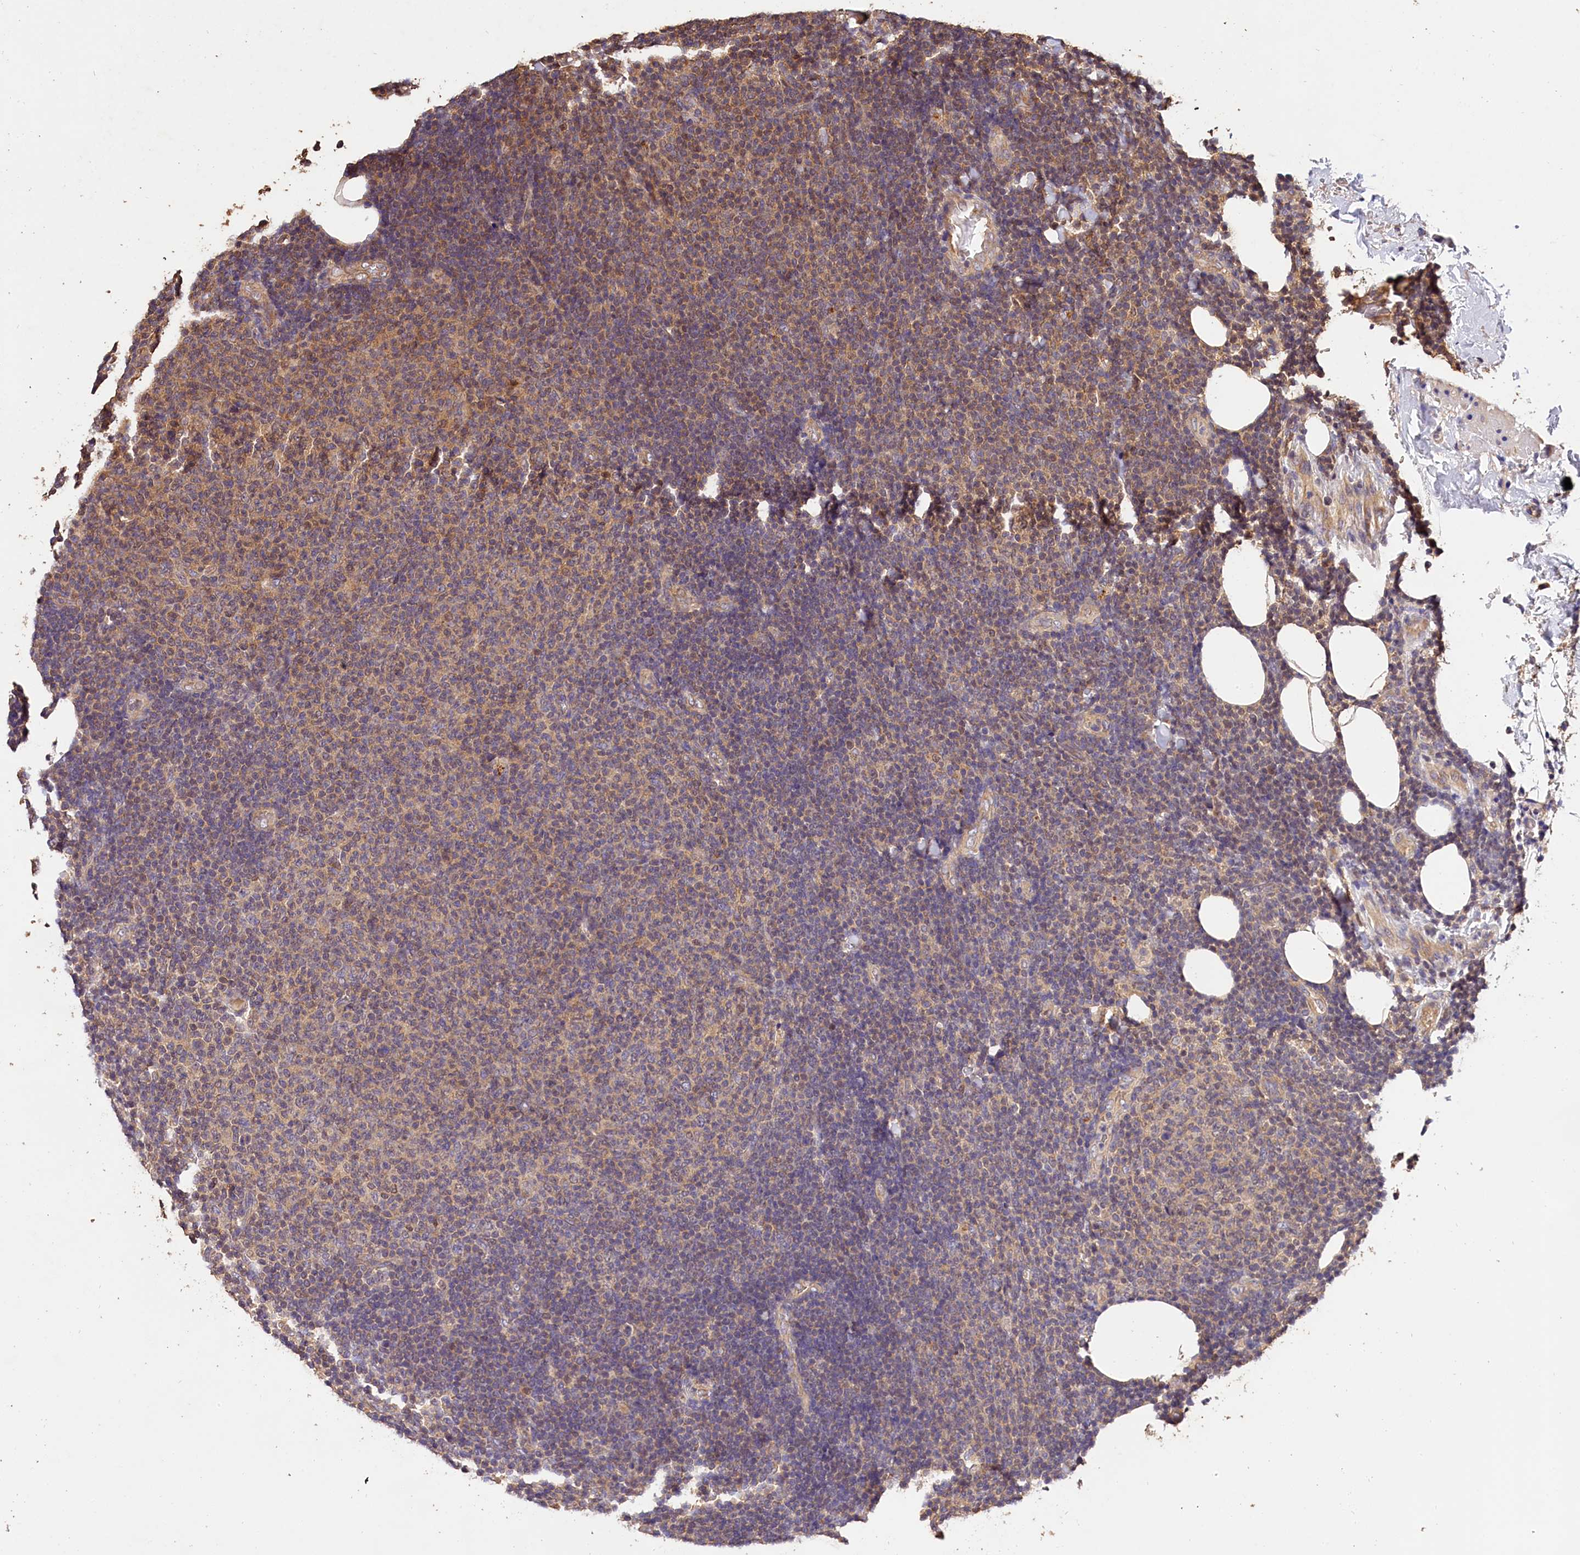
{"staining": {"intensity": "moderate", "quantity": "<25%", "location": "cytoplasmic/membranous"}, "tissue": "lymphoma", "cell_type": "Tumor cells", "image_type": "cancer", "snomed": [{"axis": "morphology", "description": "Malignant lymphoma, non-Hodgkin's type, Low grade"}, {"axis": "topography", "description": "Lymph node"}], "caption": "Approximately <25% of tumor cells in human lymphoma reveal moderate cytoplasmic/membranous protein staining as visualized by brown immunohistochemical staining.", "gene": "OAS3", "patient": {"sex": "male", "age": 66}}